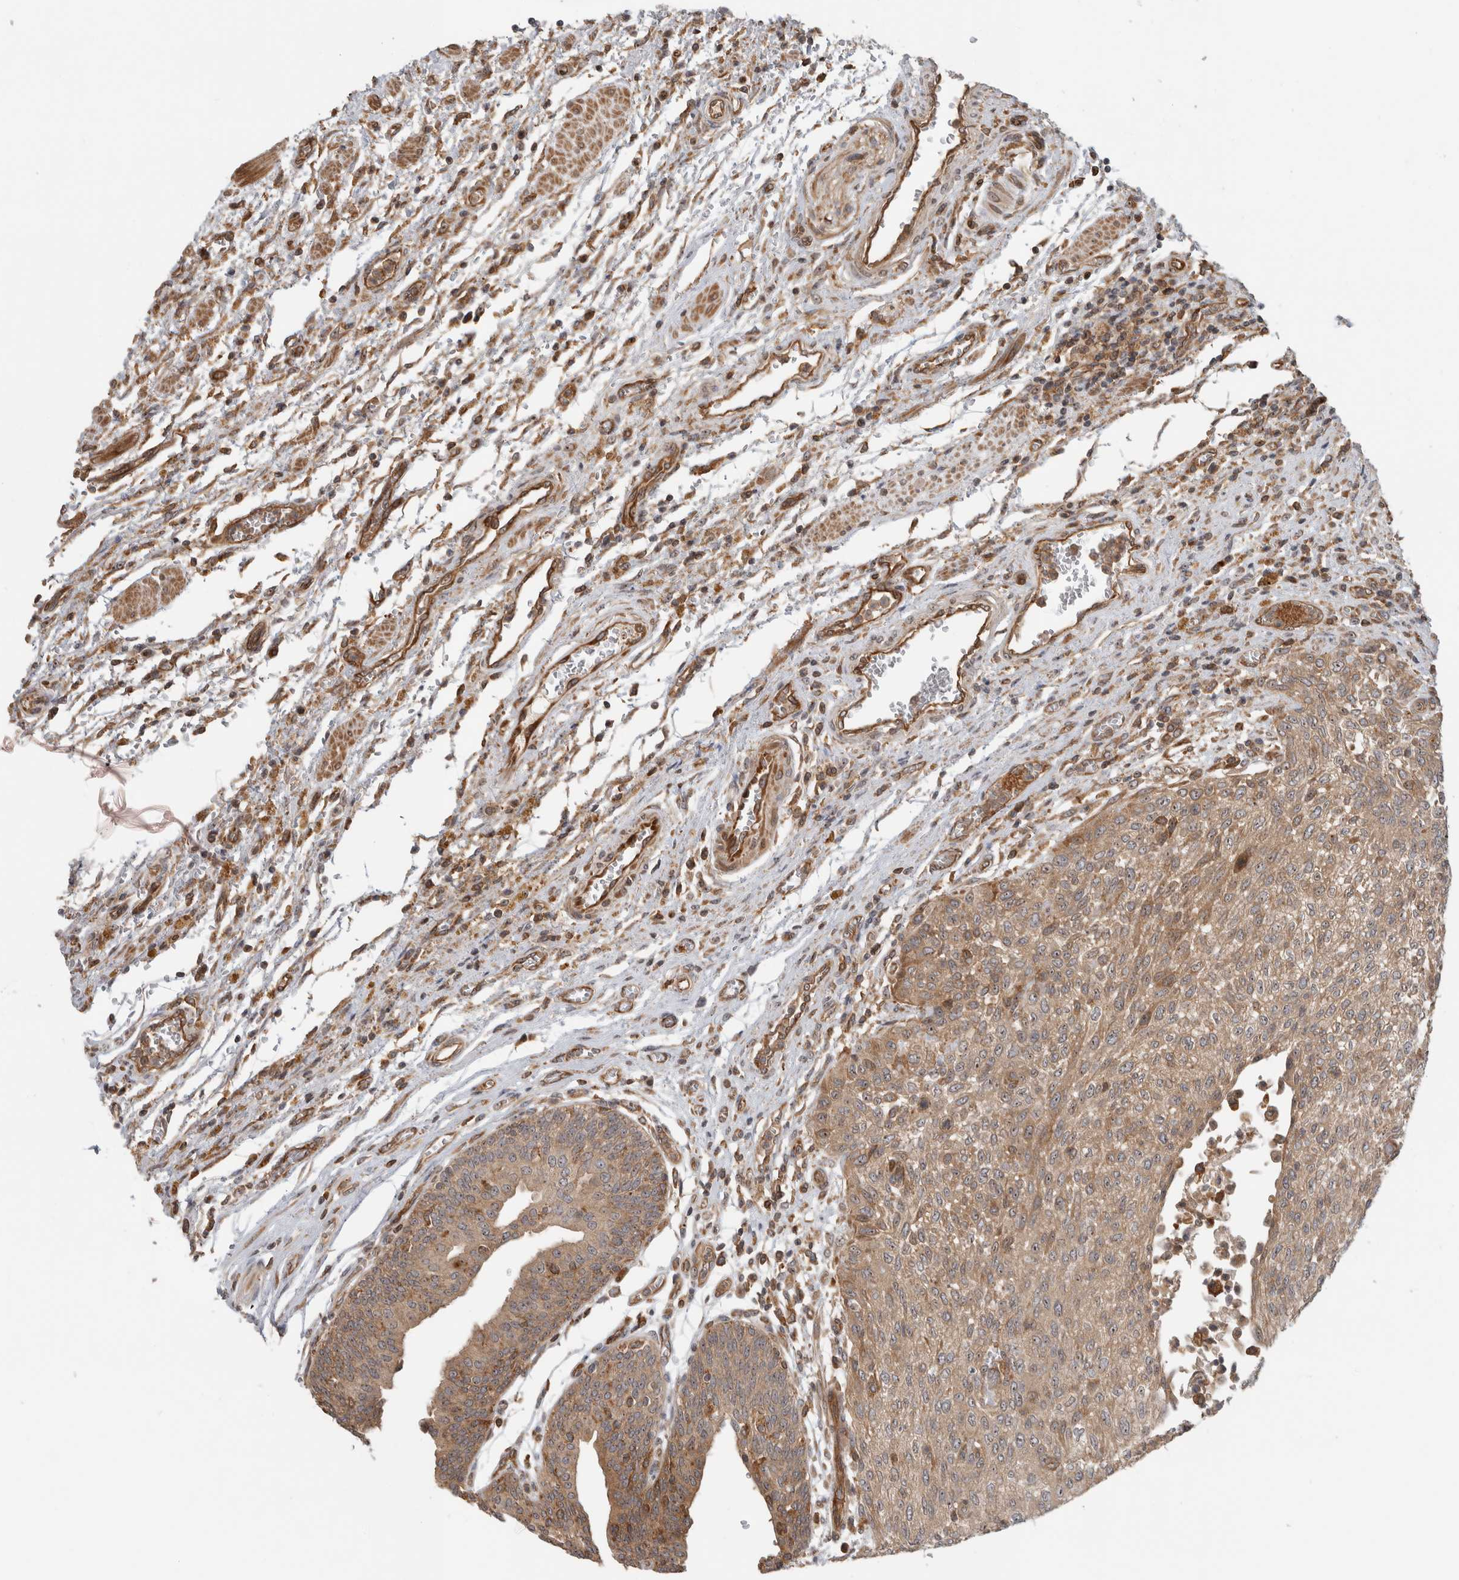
{"staining": {"intensity": "moderate", "quantity": ">75%", "location": "cytoplasmic/membranous,nuclear"}, "tissue": "urothelial cancer", "cell_type": "Tumor cells", "image_type": "cancer", "snomed": [{"axis": "morphology", "description": "Urothelial carcinoma, Low grade"}, {"axis": "morphology", "description": "Urothelial carcinoma, High grade"}, {"axis": "topography", "description": "Urinary bladder"}], "caption": "IHC of urothelial carcinoma (high-grade) demonstrates medium levels of moderate cytoplasmic/membranous and nuclear positivity in approximately >75% of tumor cells.", "gene": "WASF2", "patient": {"sex": "male", "age": 35}}